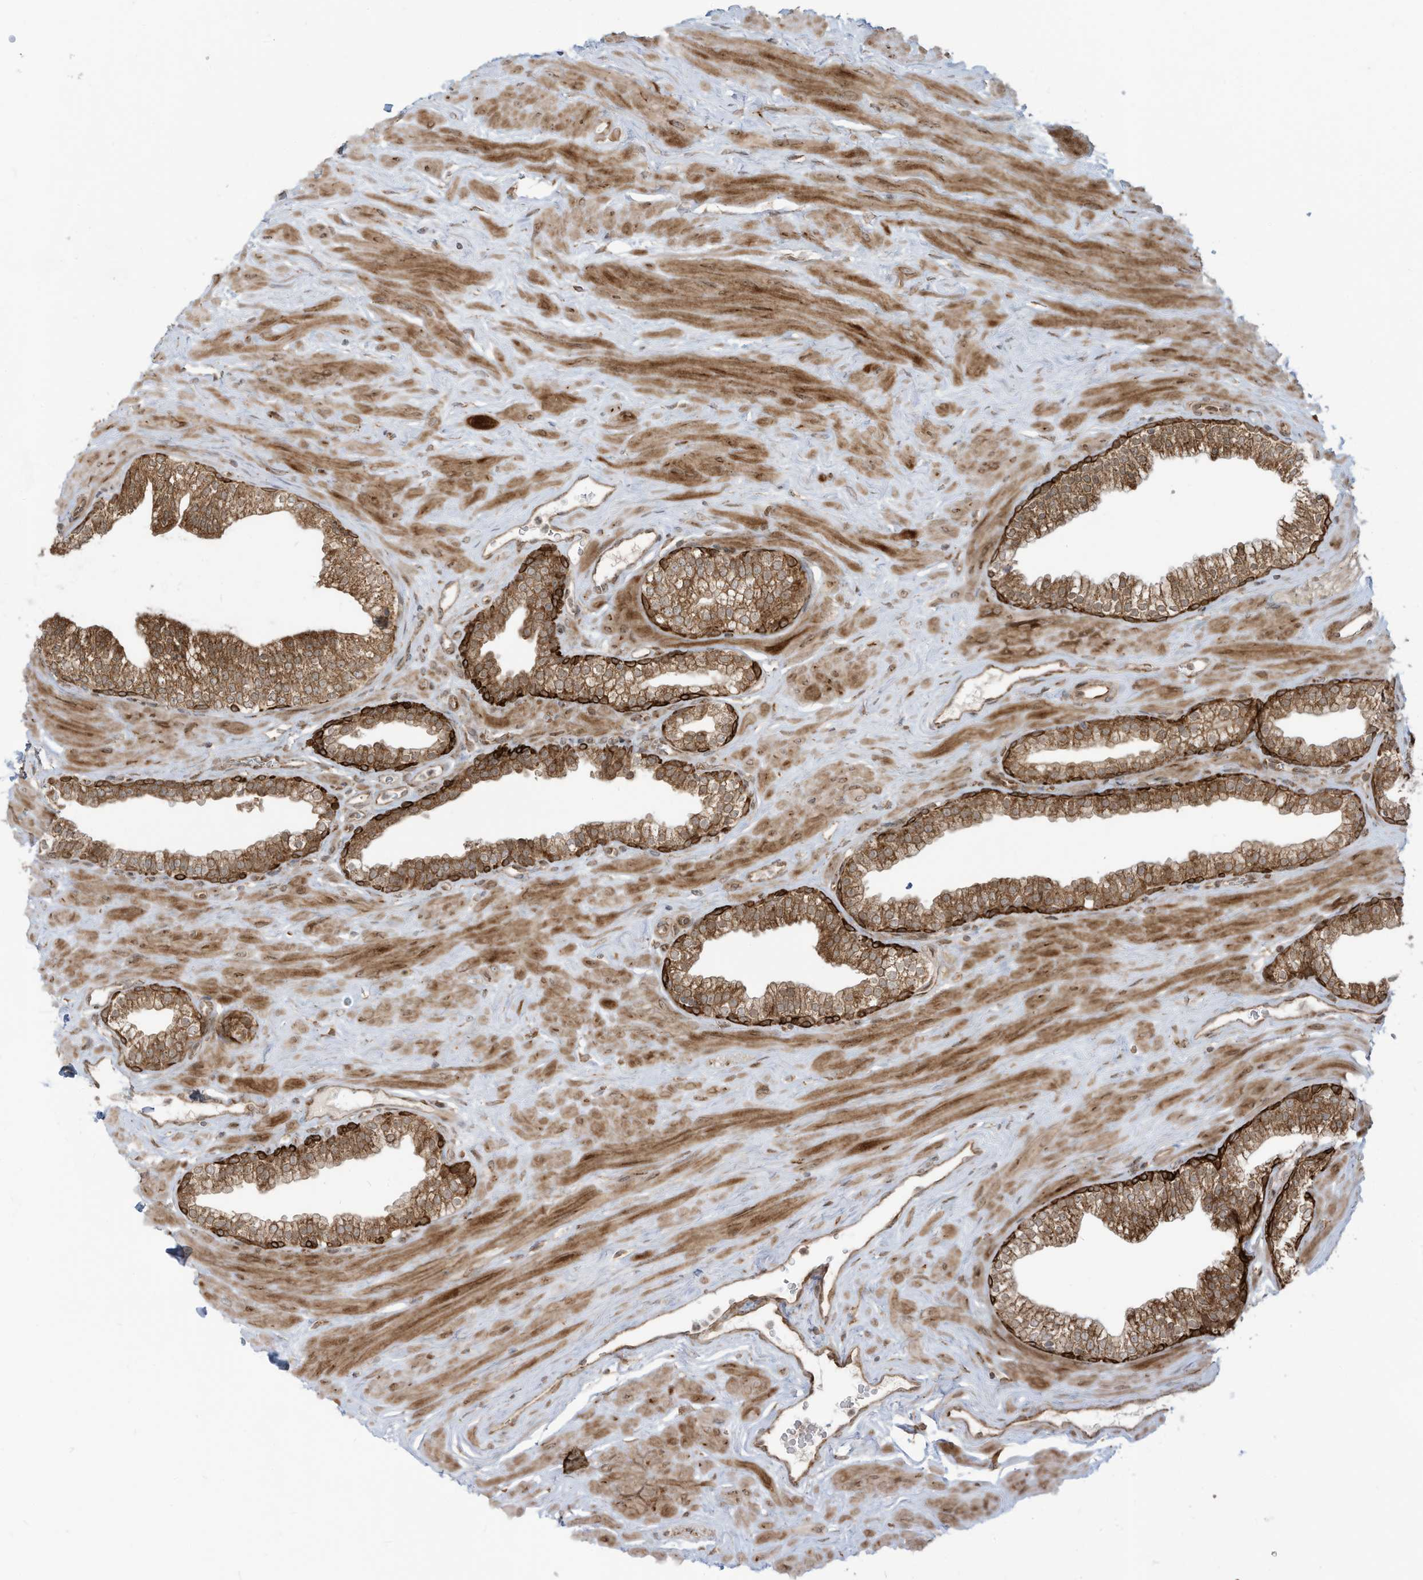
{"staining": {"intensity": "strong", "quantity": ">75%", "location": "cytoplasmic/membranous"}, "tissue": "prostate", "cell_type": "Glandular cells", "image_type": "normal", "snomed": [{"axis": "morphology", "description": "Normal tissue, NOS"}, {"axis": "morphology", "description": "Urothelial carcinoma, Low grade"}, {"axis": "topography", "description": "Urinary bladder"}, {"axis": "topography", "description": "Prostate"}], "caption": "Protein analysis of unremarkable prostate exhibits strong cytoplasmic/membranous positivity in approximately >75% of glandular cells.", "gene": "TRIM67", "patient": {"sex": "male", "age": 60}}